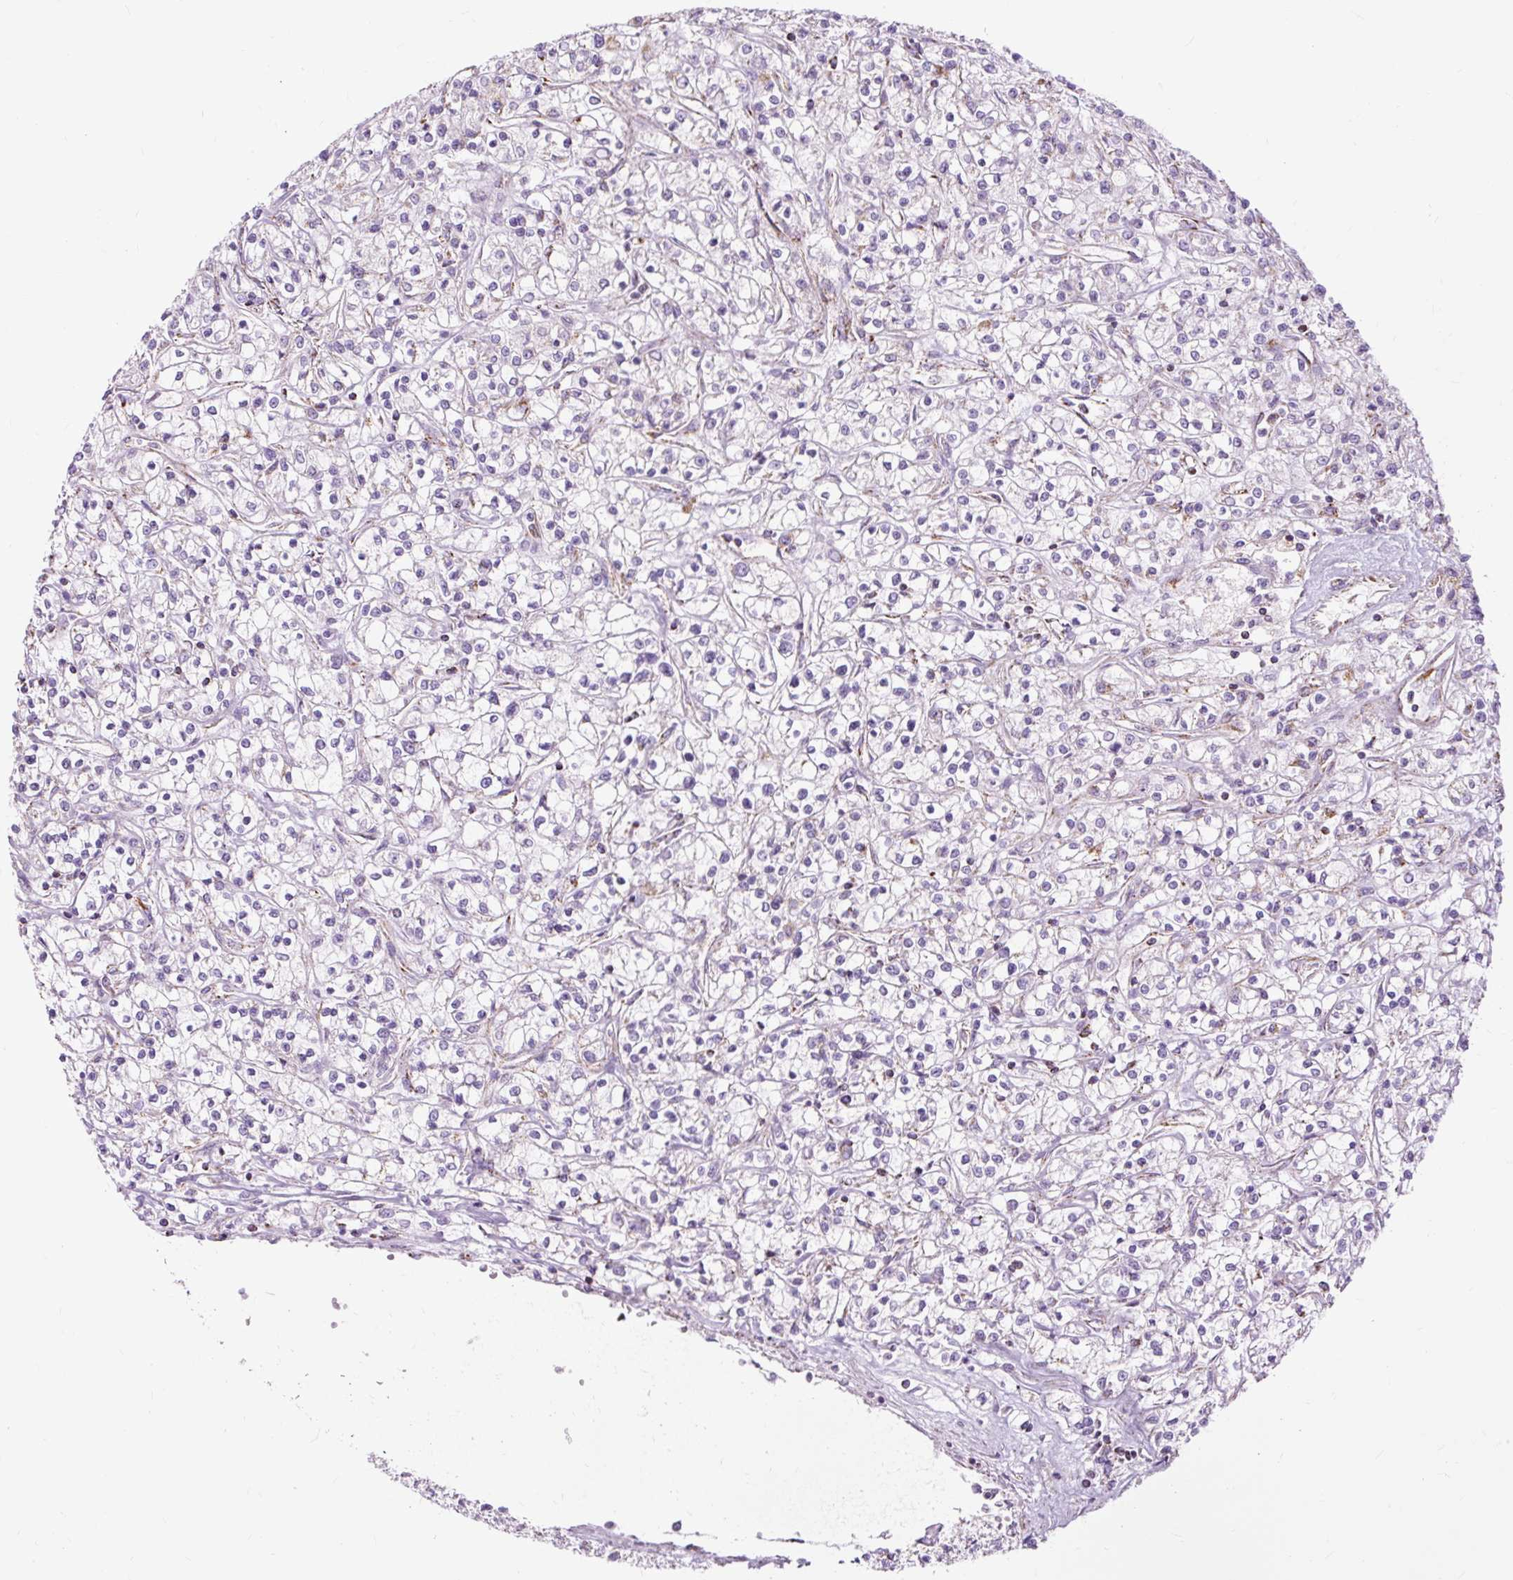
{"staining": {"intensity": "negative", "quantity": "none", "location": "none"}, "tissue": "renal cancer", "cell_type": "Tumor cells", "image_type": "cancer", "snomed": [{"axis": "morphology", "description": "Adenocarcinoma, NOS"}, {"axis": "topography", "description": "Kidney"}], "caption": "Tumor cells are negative for brown protein staining in renal adenocarcinoma.", "gene": "DLAT", "patient": {"sex": "female", "age": 59}}